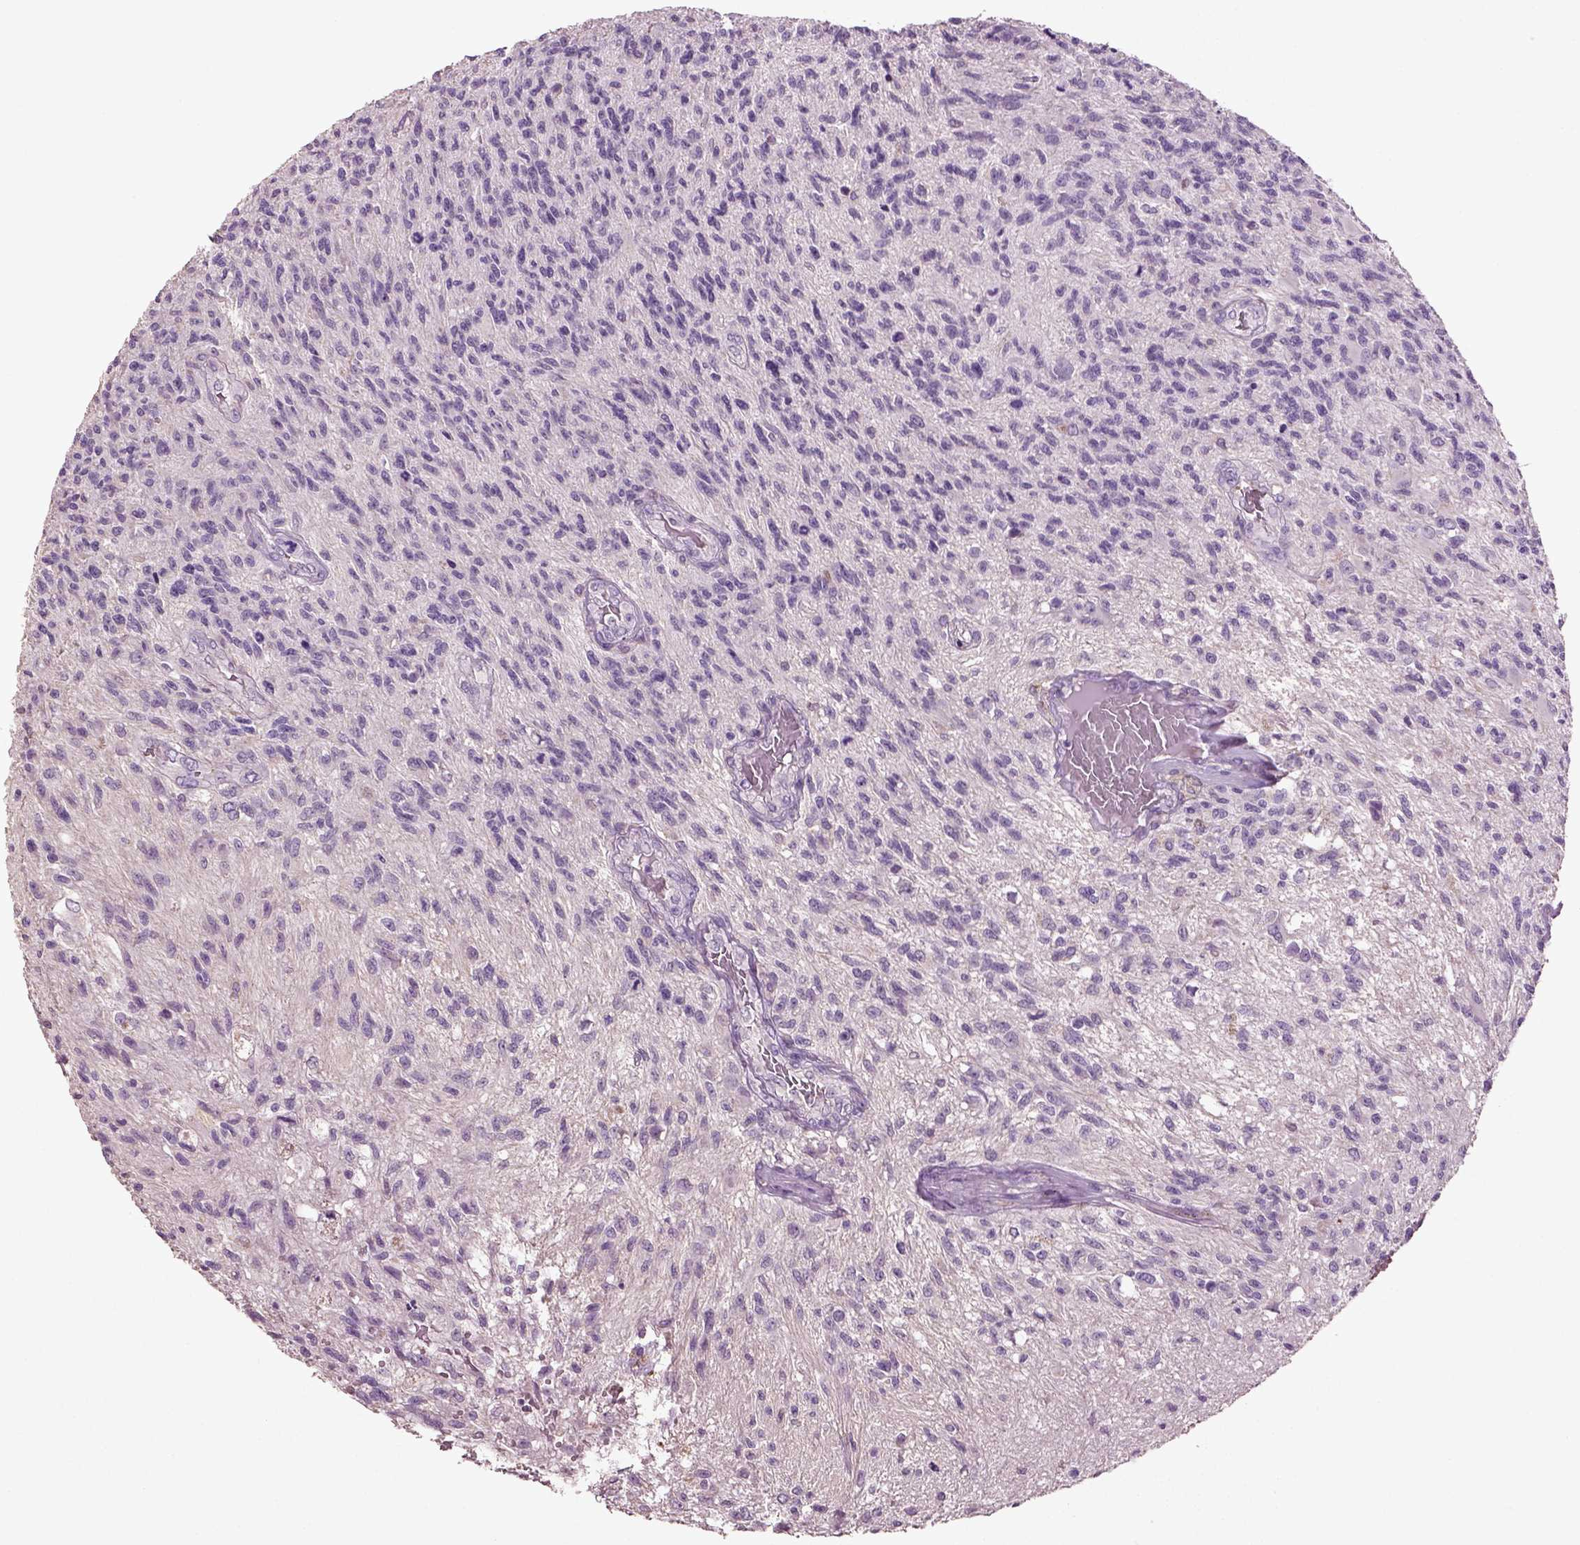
{"staining": {"intensity": "negative", "quantity": "none", "location": "none"}, "tissue": "glioma", "cell_type": "Tumor cells", "image_type": "cancer", "snomed": [{"axis": "morphology", "description": "Glioma, malignant, High grade"}, {"axis": "topography", "description": "Brain"}], "caption": "There is no significant staining in tumor cells of glioma.", "gene": "DEFB118", "patient": {"sex": "male", "age": 56}}